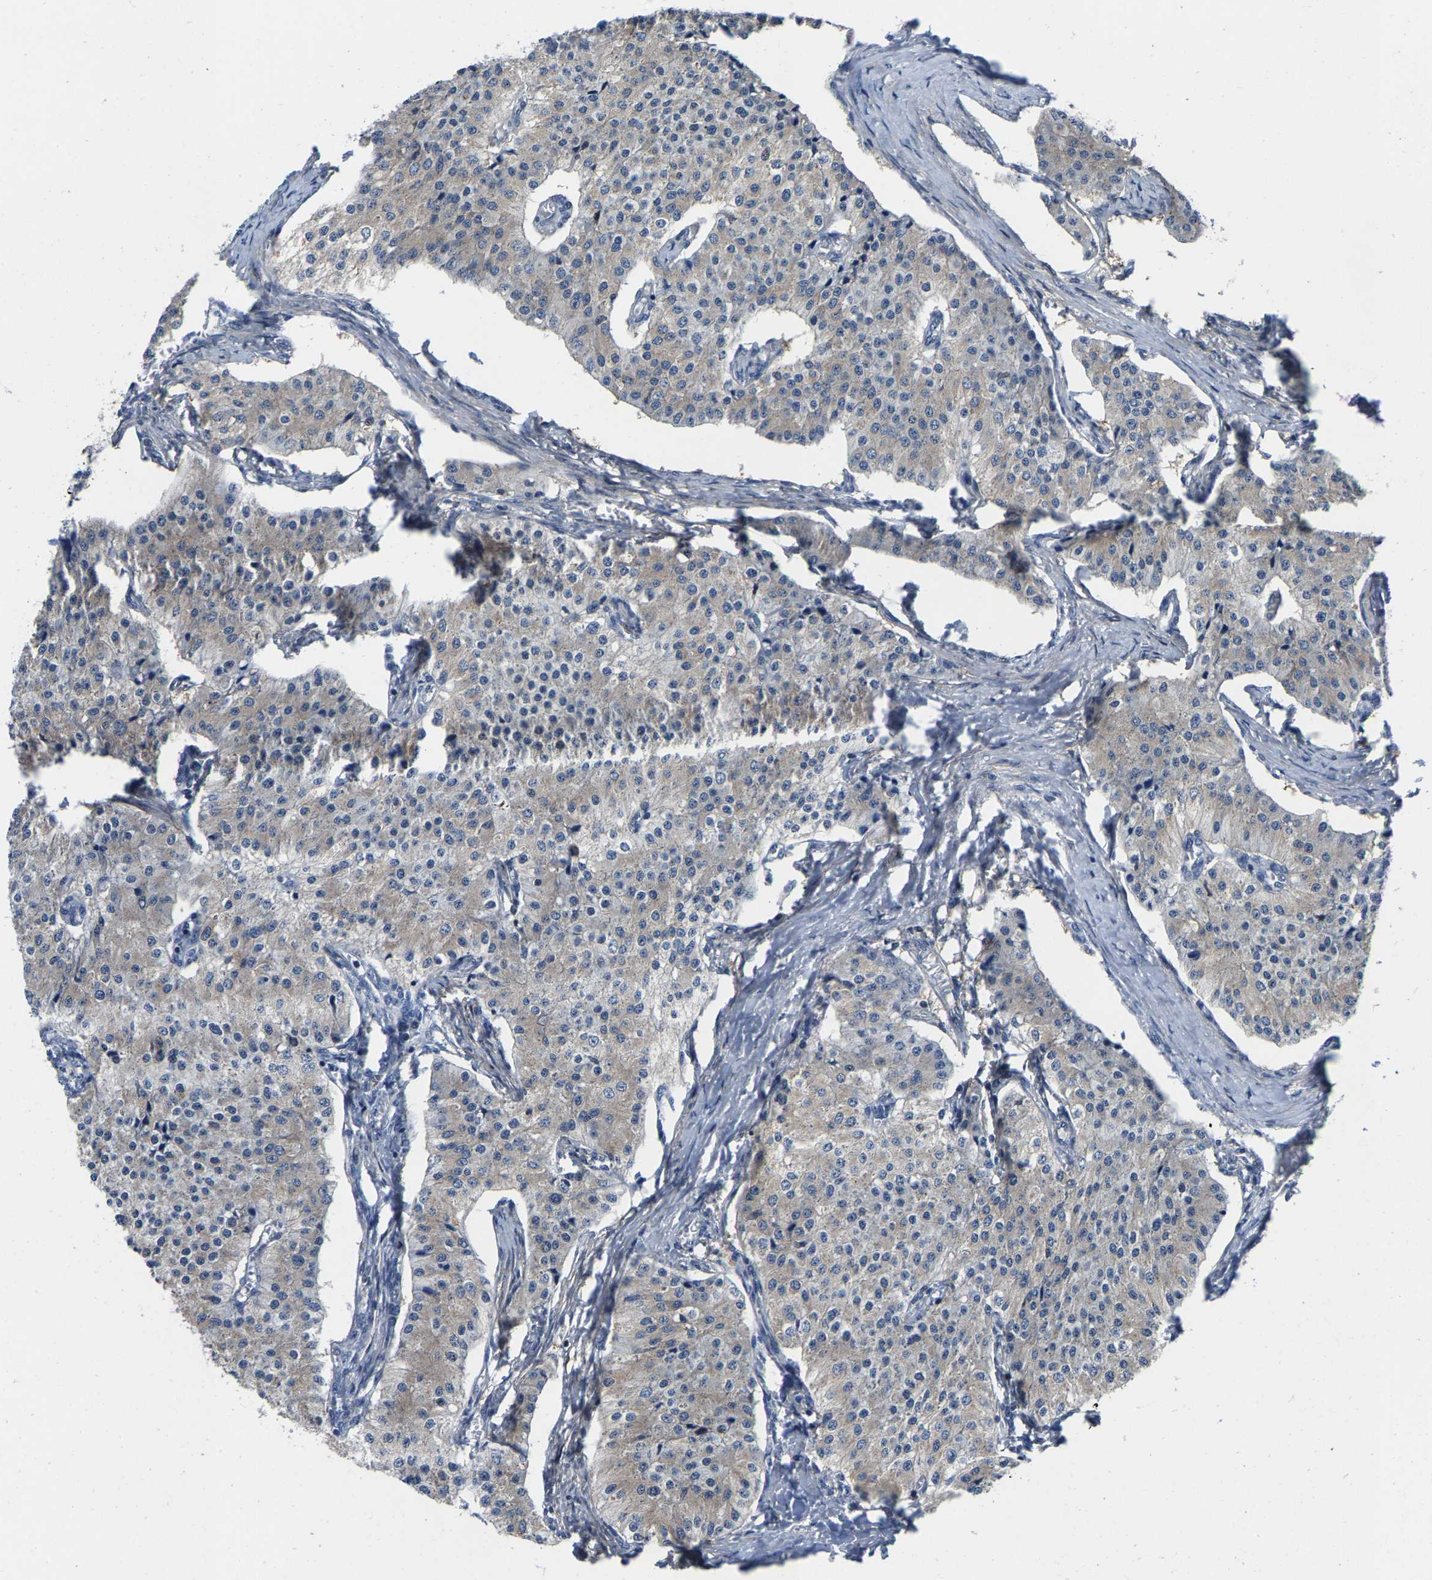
{"staining": {"intensity": "negative", "quantity": "none", "location": "none"}, "tissue": "carcinoid", "cell_type": "Tumor cells", "image_type": "cancer", "snomed": [{"axis": "morphology", "description": "Carcinoid, malignant, NOS"}, {"axis": "topography", "description": "Colon"}], "caption": "Tumor cells show no significant expression in carcinoid (malignant).", "gene": "GTPBP10", "patient": {"sex": "female", "age": 52}}